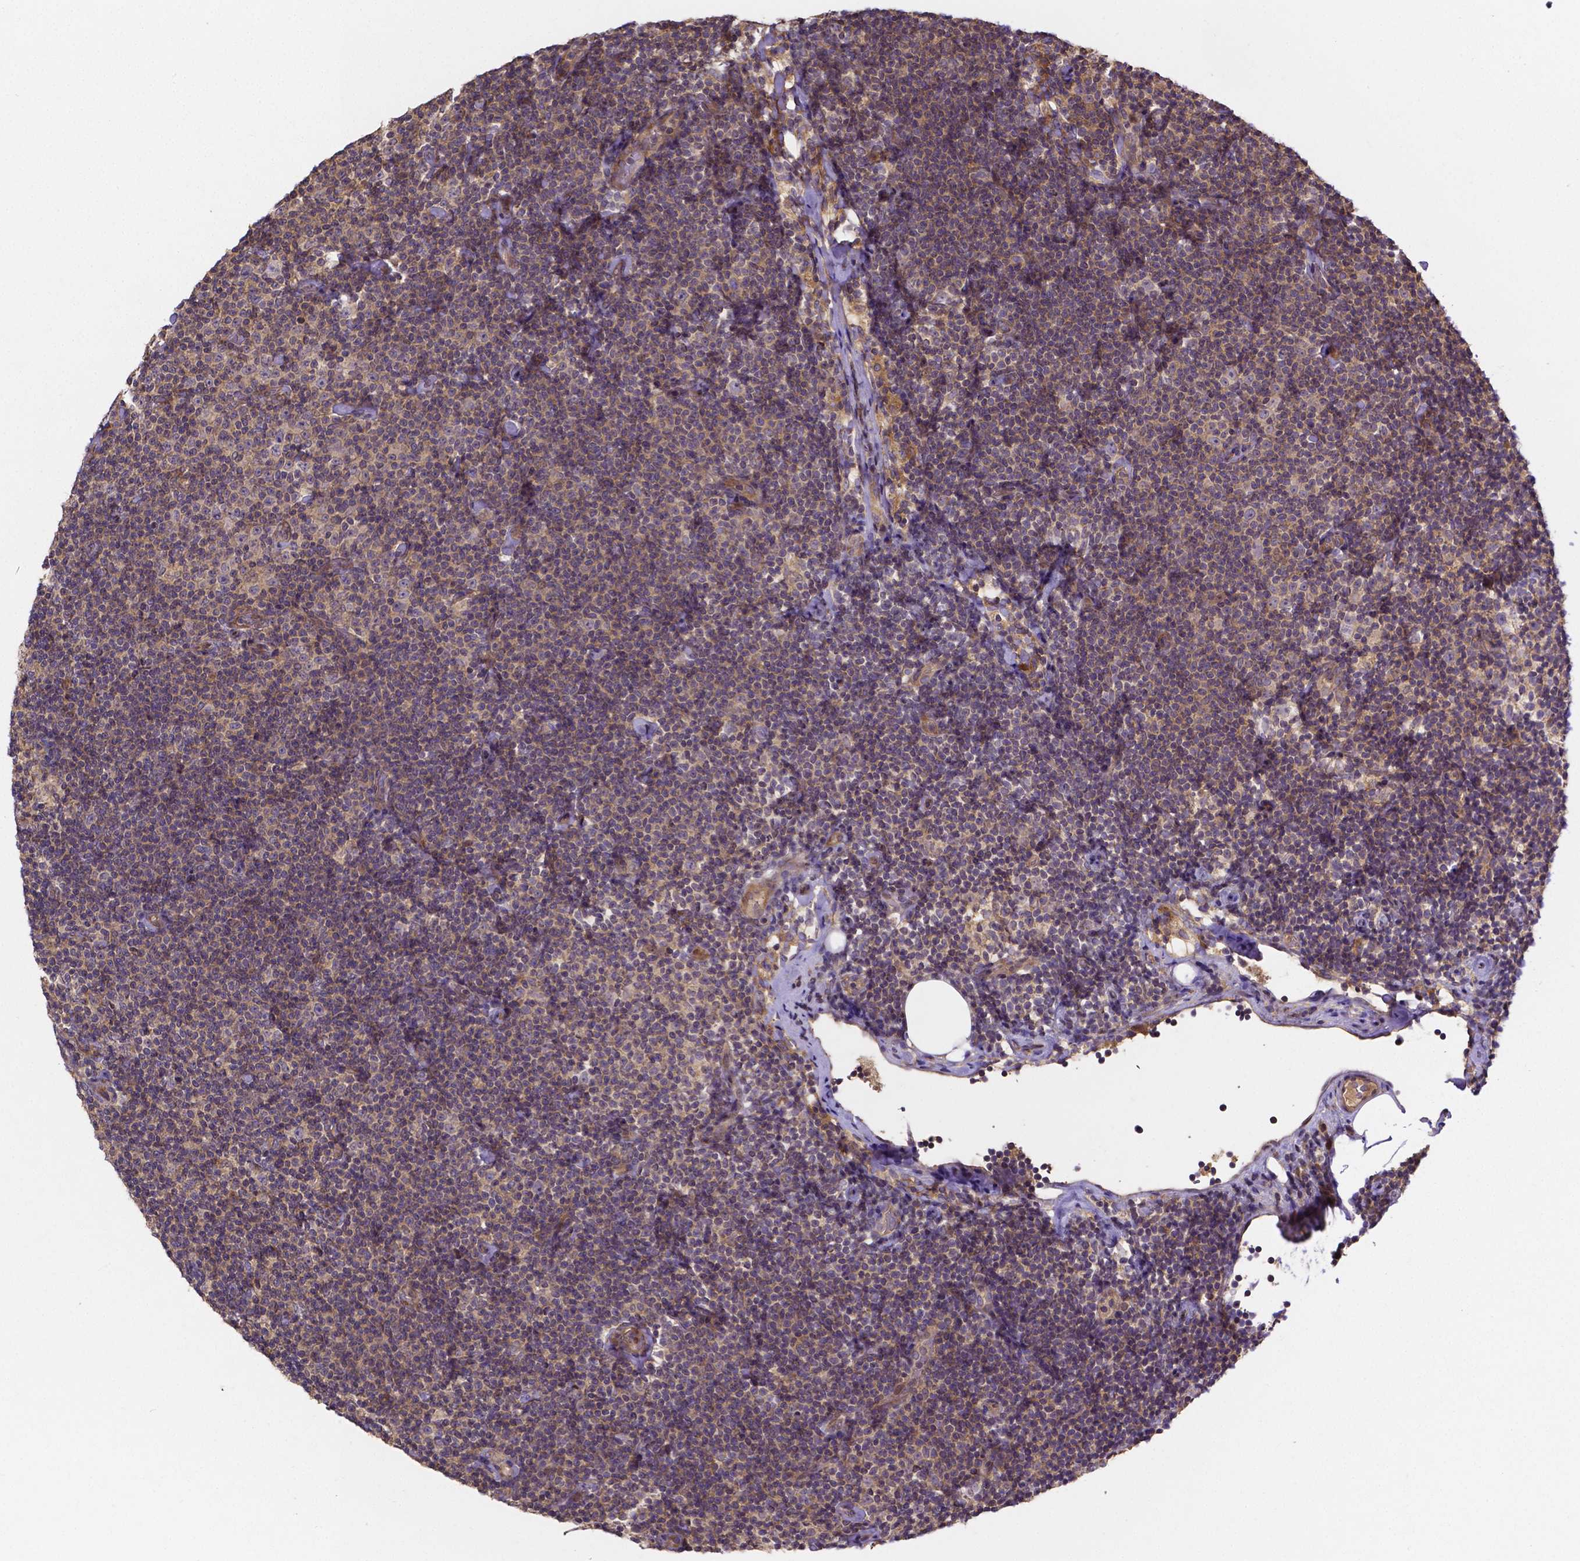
{"staining": {"intensity": "negative", "quantity": "none", "location": "none"}, "tissue": "lymphoma", "cell_type": "Tumor cells", "image_type": "cancer", "snomed": [{"axis": "morphology", "description": "Malignant lymphoma, non-Hodgkin's type, Low grade"}, {"axis": "topography", "description": "Lymph node"}], "caption": "Immunohistochemistry of malignant lymphoma, non-Hodgkin's type (low-grade) reveals no staining in tumor cells.", "gene": "RNF123", "patient": {"sex": "male", "age": 81}}